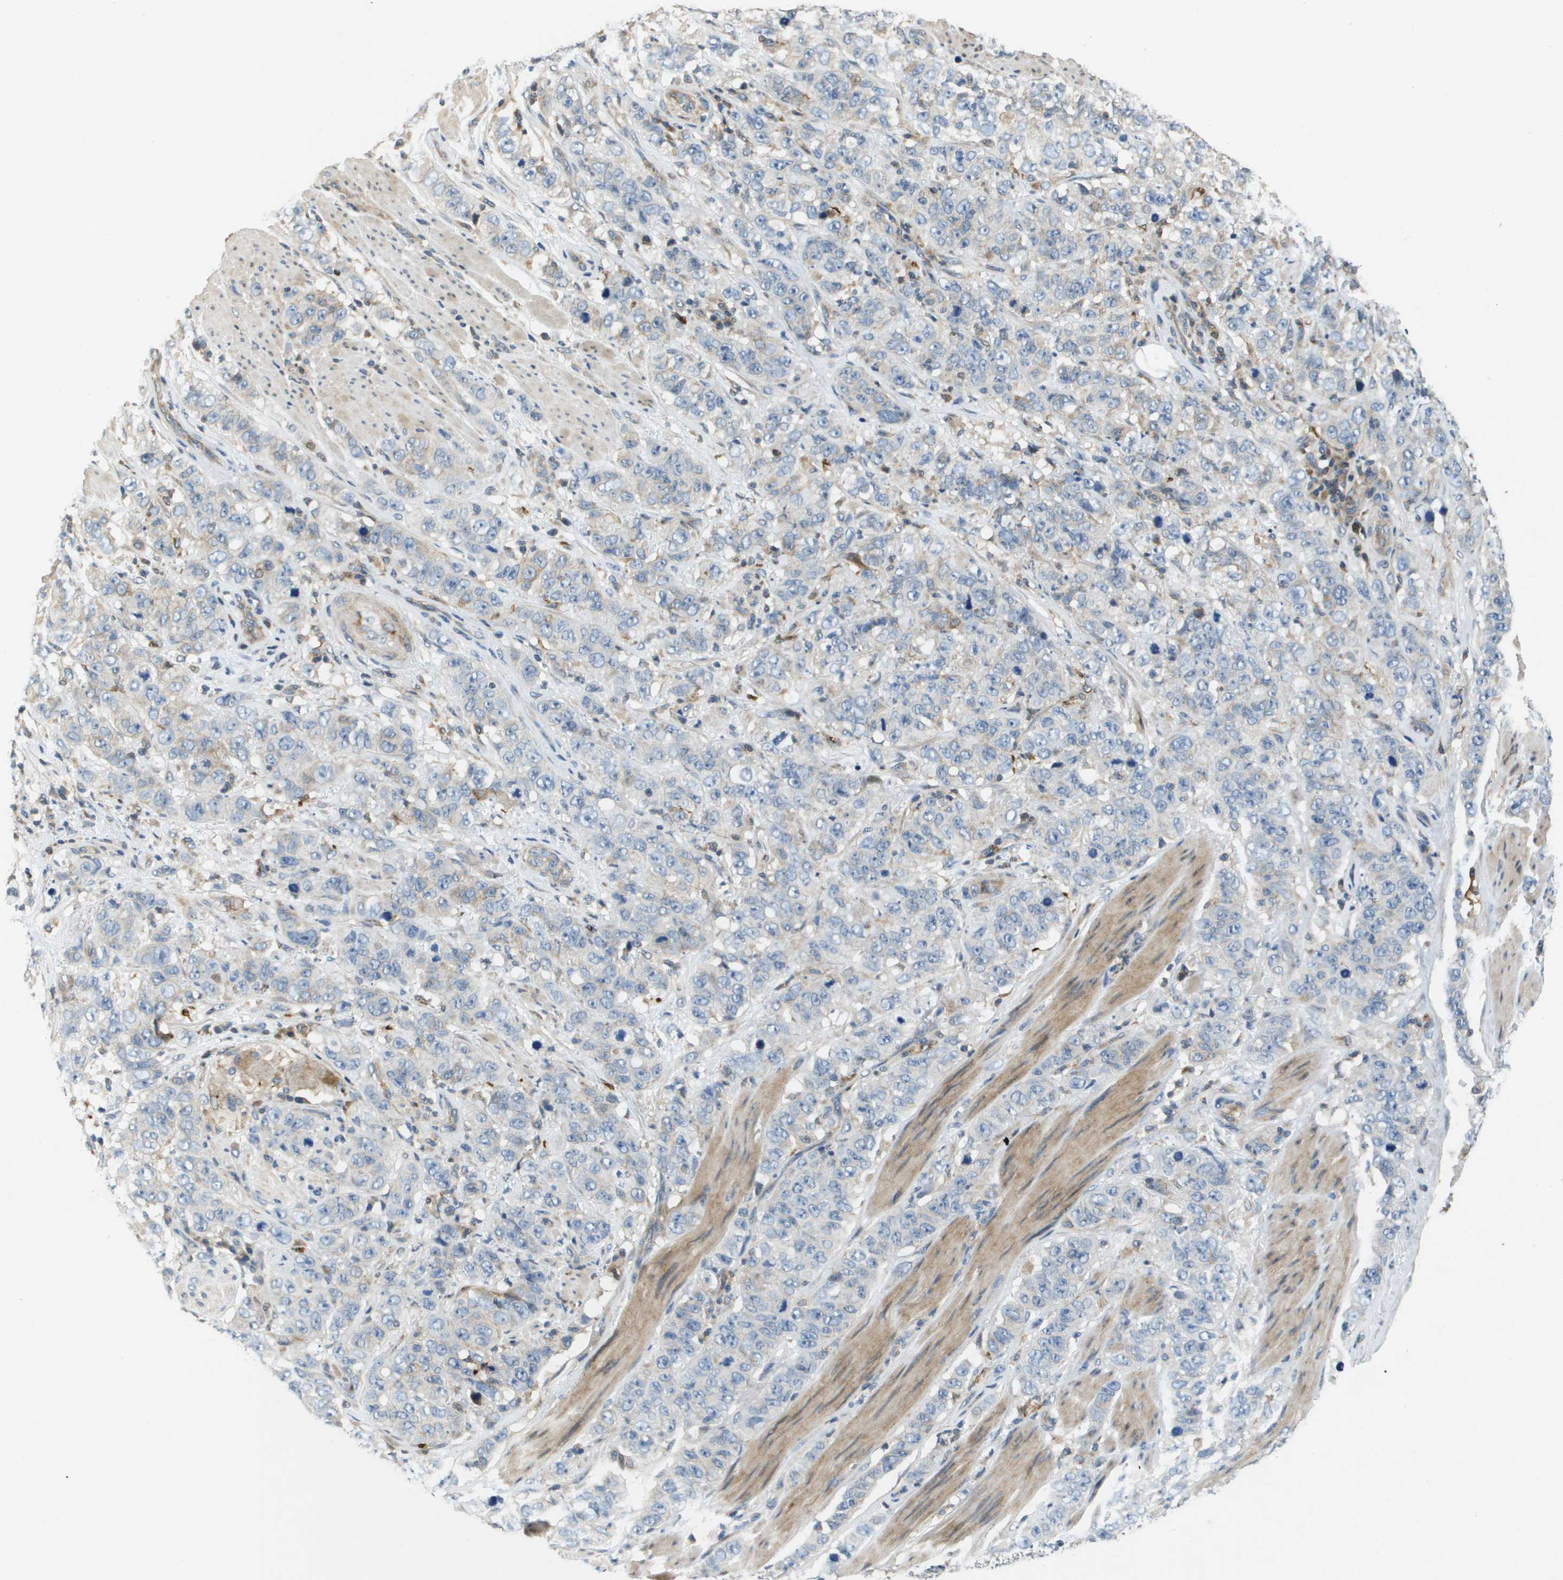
{"staining": {"intensity": "negative", "quantity": "none", "location": "none"}, "tissue": "stomach cancer", "cell_type": "Tumor cells", "image_type": "cancer", "snomed": [{"axis": "morphology", "description": "Adenocarcinoma, NOS"}, {"axis": "topography", "description": "Stomach"}], "caption": "Immunohistochemistry histopathology image of neoplastic tissue: human stomach adenocarcinoma stained with DAB (3,3'-diaminobenzidine) reveals no significant protein positivity in tumor cells.", "gene": "SCN4B", "patient": {"sex": "male", "age": 48}}